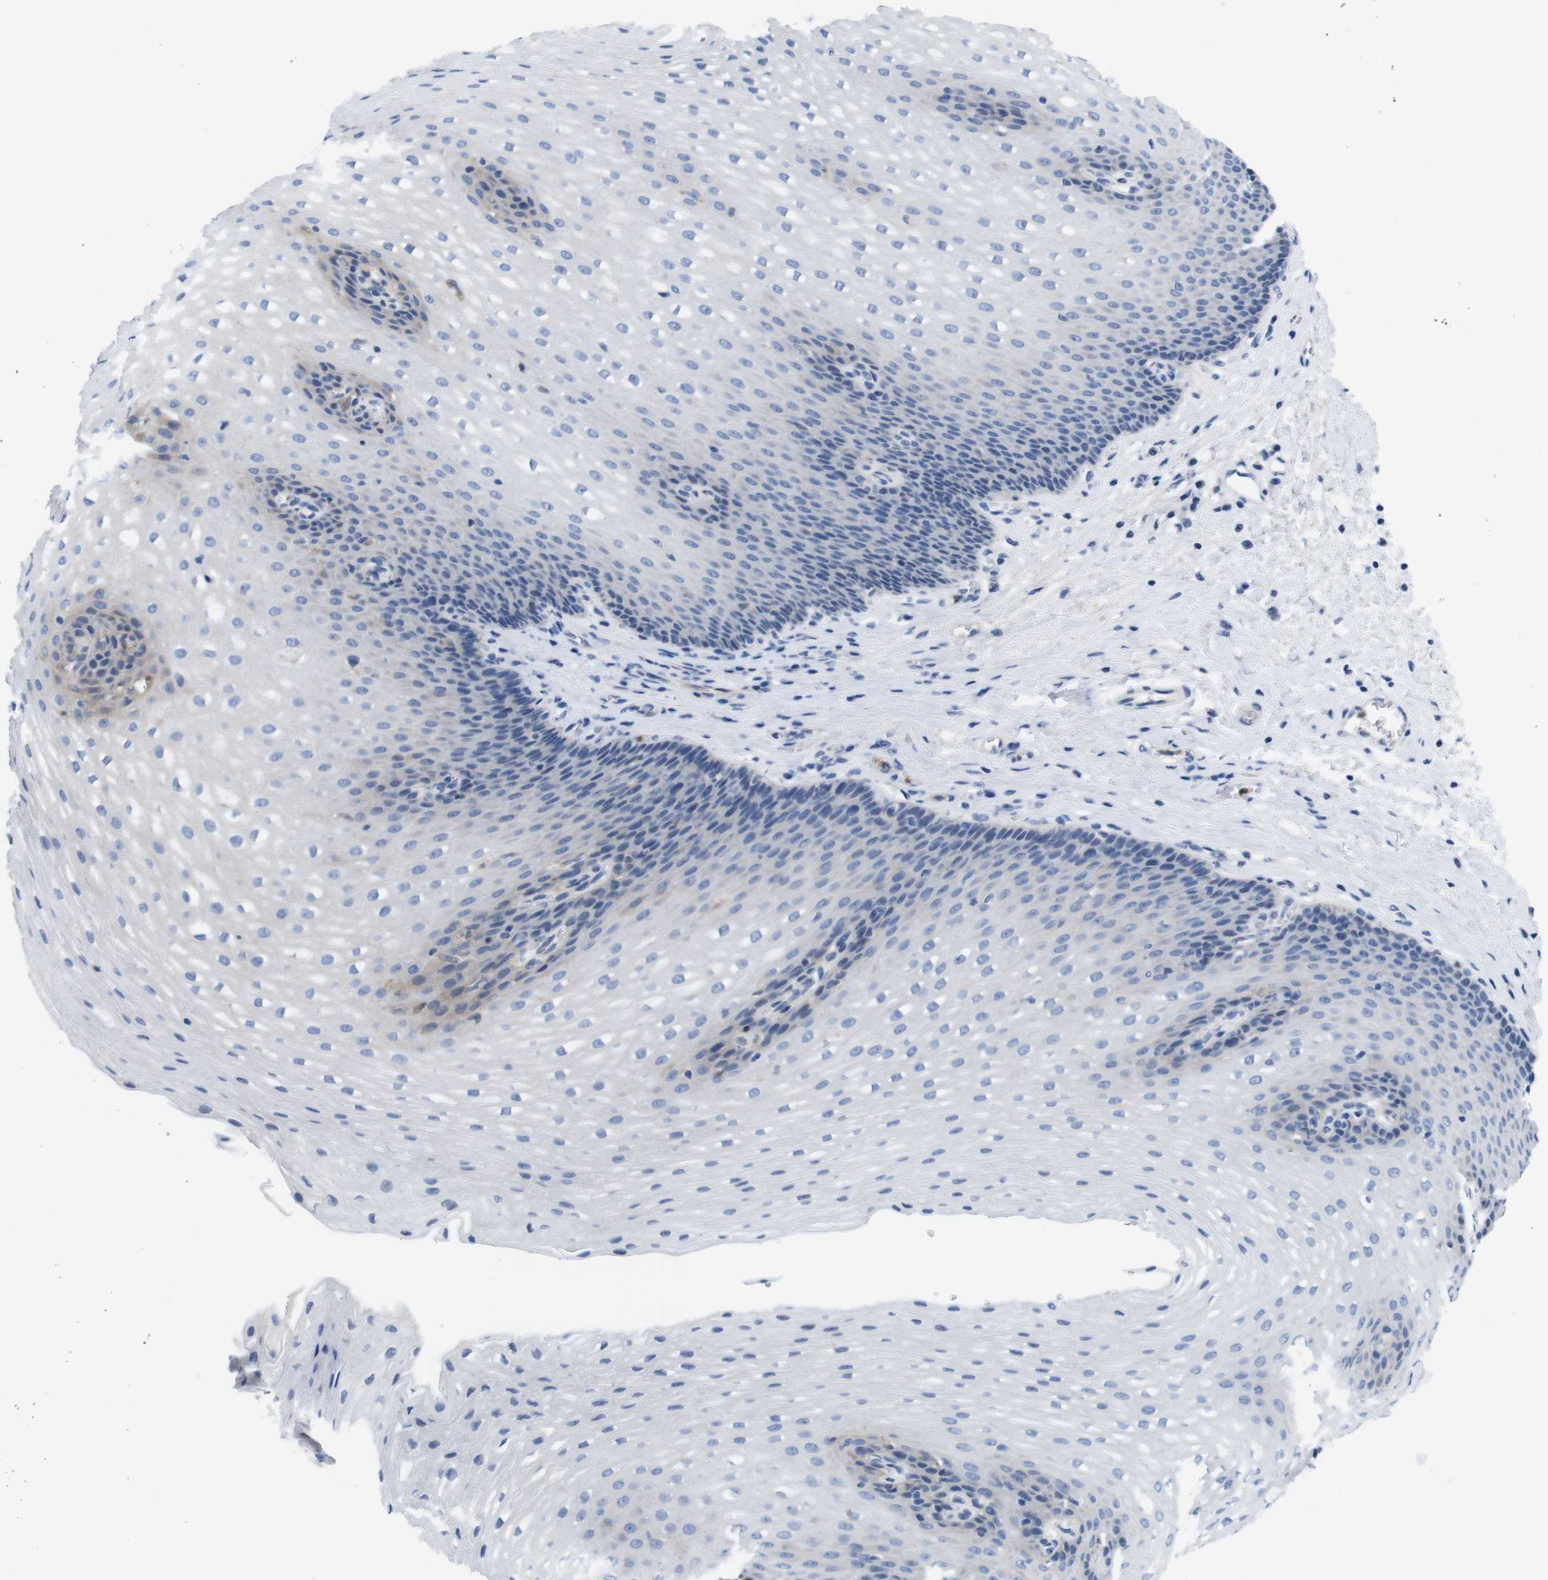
{"staining": {"intensity": "weak", "quantity": "<25%", "location": "cytoplasmic/membranous"}, "tissue": "esophagus", "cell_type": "Squamous epithelial cells", "image_type": "normal", "snomed": [{"axis": "morphology", "description": "Normal tissue, NOS"}, {"axis": "topography", "description": "Esophagus"}], "caption": "This histopathology image is of normal esophagus stained with IHC to label a protein in brown with the nuclei are counter-stained blue. There is no staining in squamous epithelial cells.", "gene": "C1RL", "patient": {"sex": "male", "age": 48}}